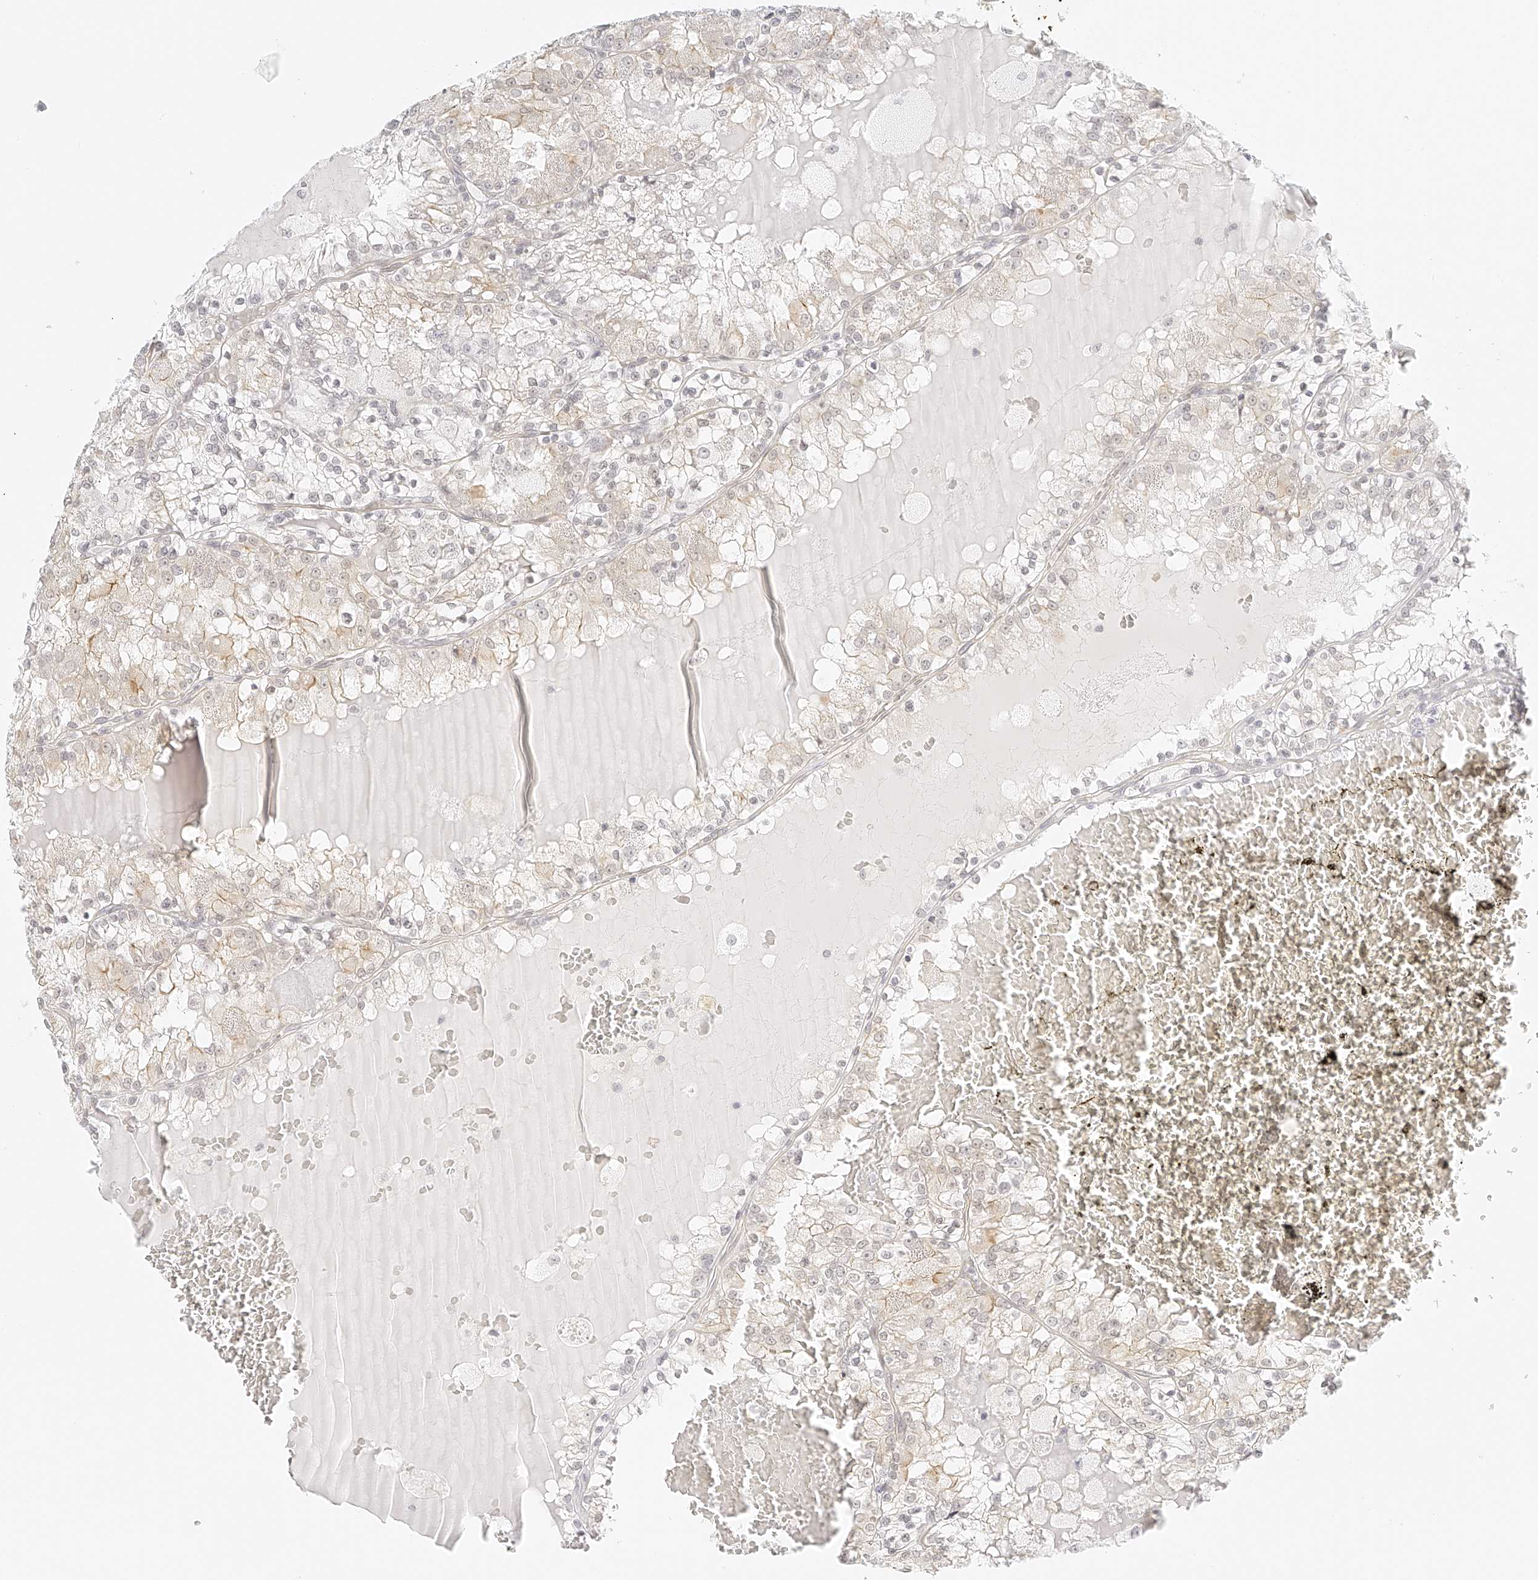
{"staining": {"intensity": "negative", "quantity": "none", "location": "none"}, "tissue": "renal cancer", "cell_type": "Tumor cells", "image_type": "cancer", "snomed": [{"axis": "morphology", "description": "Adenocarcinoma, NOS"}, {"axis": "topography", "description": "Kidney"}], "caption": "A high-resolution histopathology image shows immunohistochemistry staining of renal cancer, which exhibits no significant expression in tumor cells. The staining is performed using DAB brown chromogen with nuclei counter-stained in using hematoxylin.", "gene": "ZFP69", "patient": {"sex": "female", "age": 56}}